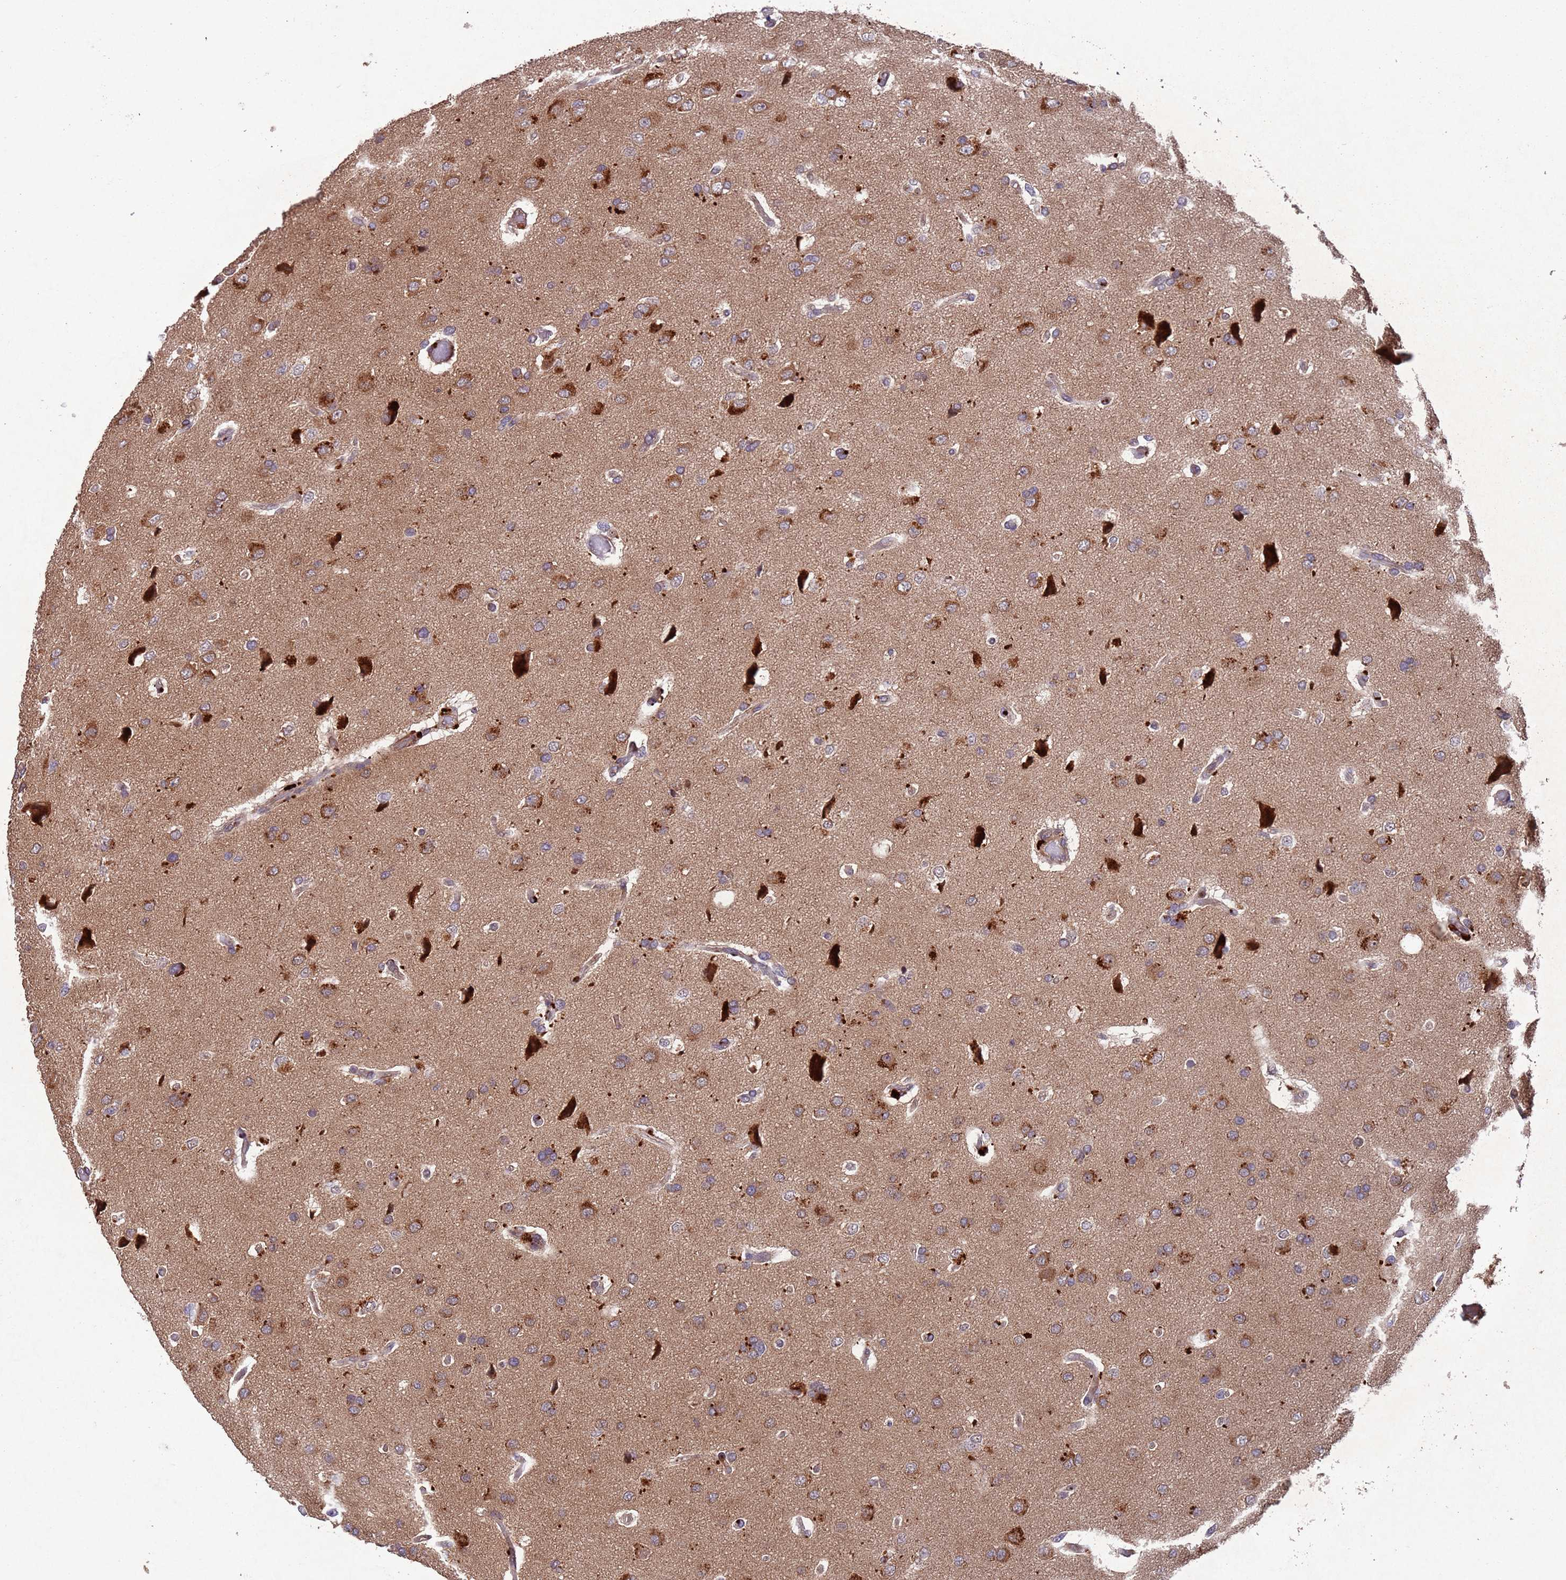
{"staining": {"intensity": "strong", "quantity": ">75%", "location": "cytoplasmic/membranous"}, "tissue": "glioma", "cell_type": "Tumor cells", "image_type": "cancer", "snomed": [{"axis": "morphology", "description": "Glioma, malignant, High grade"}, {"axis": "topography", "description": "Brain"}], "caption": "Human malignant glioma (high-grade) stained with a protein marker demonstrates strong staining in tumor cells.", "gene": "TBK1", "patient": {"sex": "male", "age": 77}}